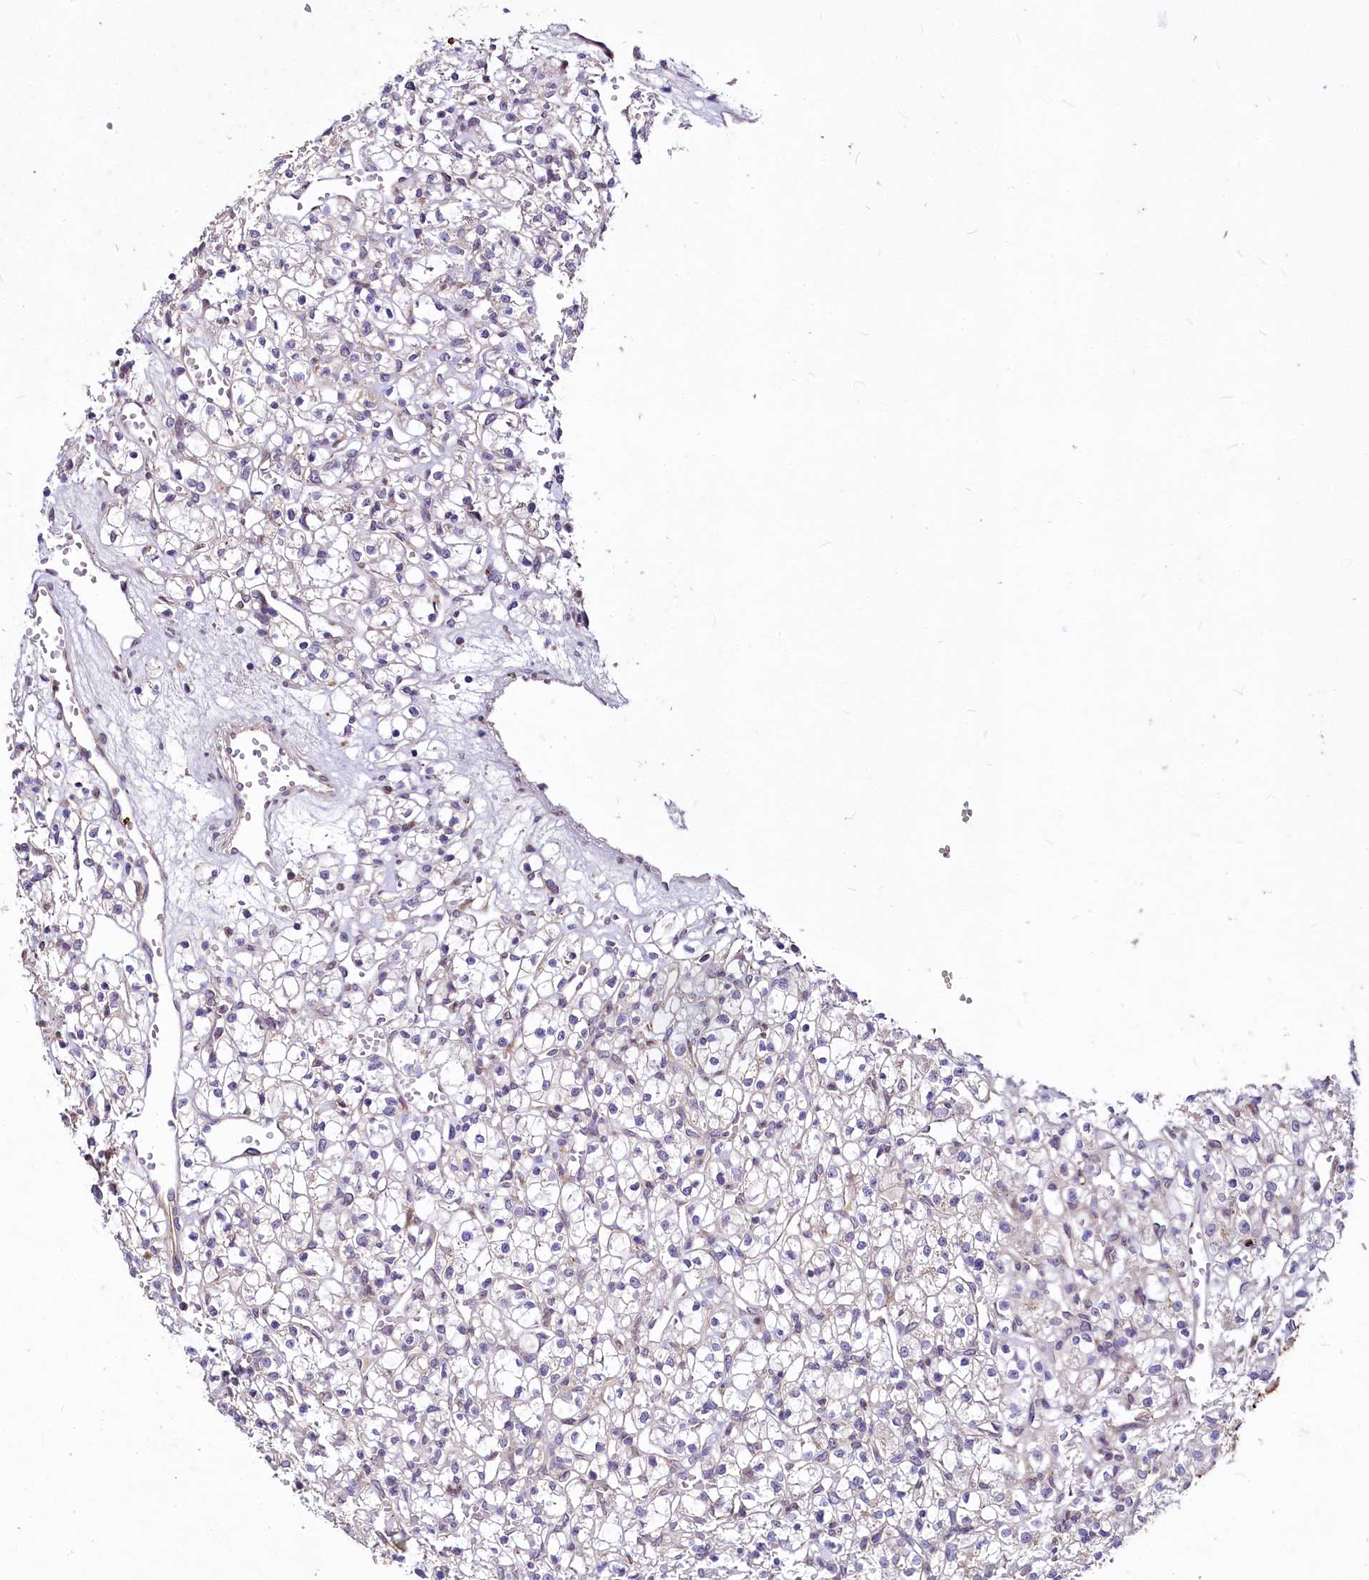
{"staining": {"intensity": "negative", "quantity": "none", "location": "none"}, "tissue": "renal cancer", "cell_type": "Tumor cells", "image_type": "cancer", "snomed": [{"axis": "morphology", "description": "Adenocarcinoma, NOS"}, {"axis": "topography", "description": "Kidney"}], "caption": "Immunohistochemical staining of human adenocarcinoma (renal) shows no significant staining in tumor cells.", "gene": "C11orf86", "patient": {"sex": "female", "age": 59}}